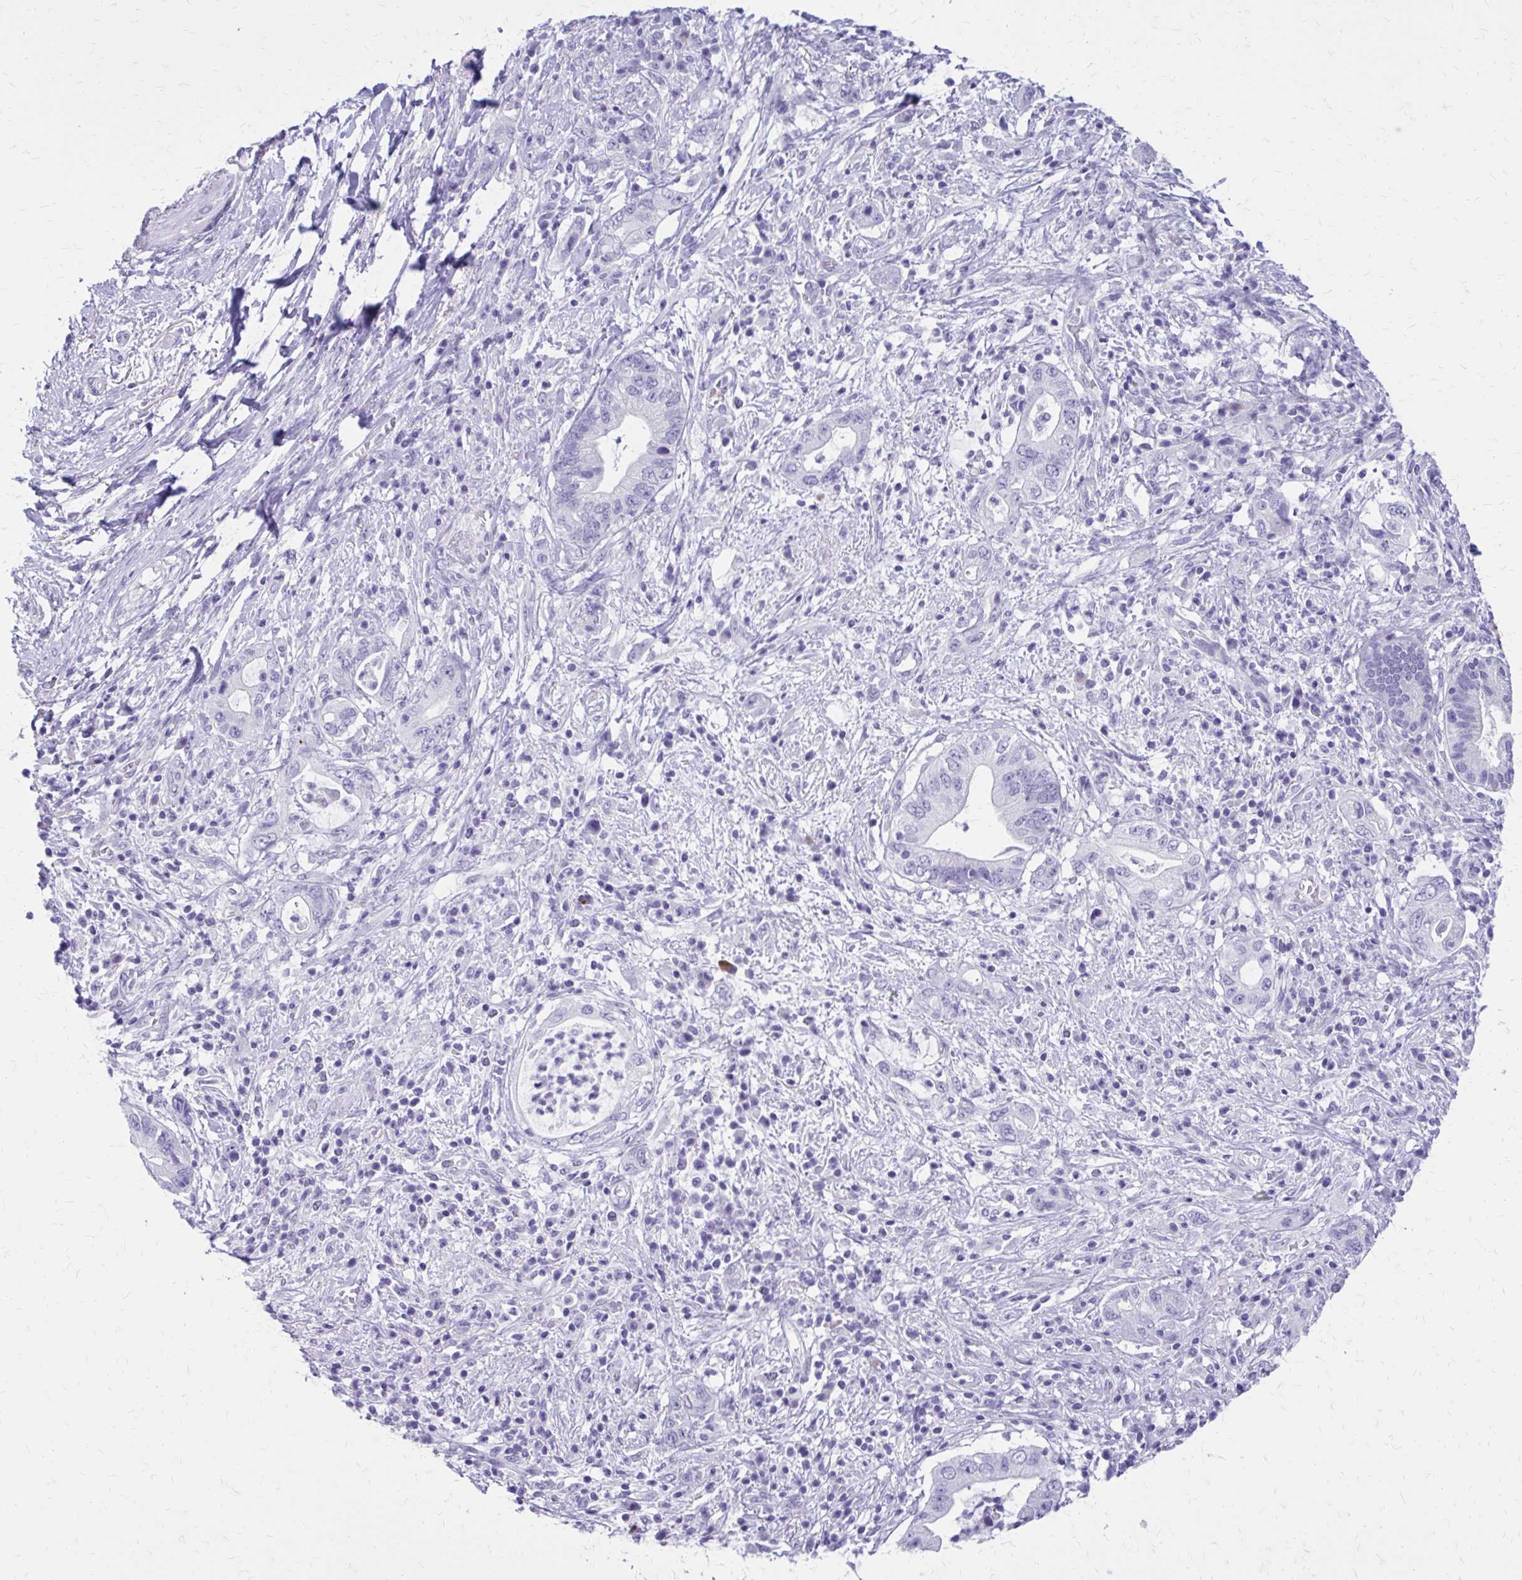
{"staining": {"intensity": "negative", "quantity": "none", "location": "none"}, "tissue": "pancreatic cancer", "cell_type": "Tumor cells", "image_type": "cancer", "snomed": [{"axis": "morphology", "description": "Adenocarcinoma, NOS"}, {"axis": "topography", "description": "Pancreas"}], "caption": "Pancreatic cancer (adenocarcinoma) was stained to show a protein in brown. There is no significant staining in tumor cells. (DAB immunohistochemistry visualized using brightfield microscopy, high magnification).", "gene": "LCN15", "patient": {"sex": "female", "age": 72}}